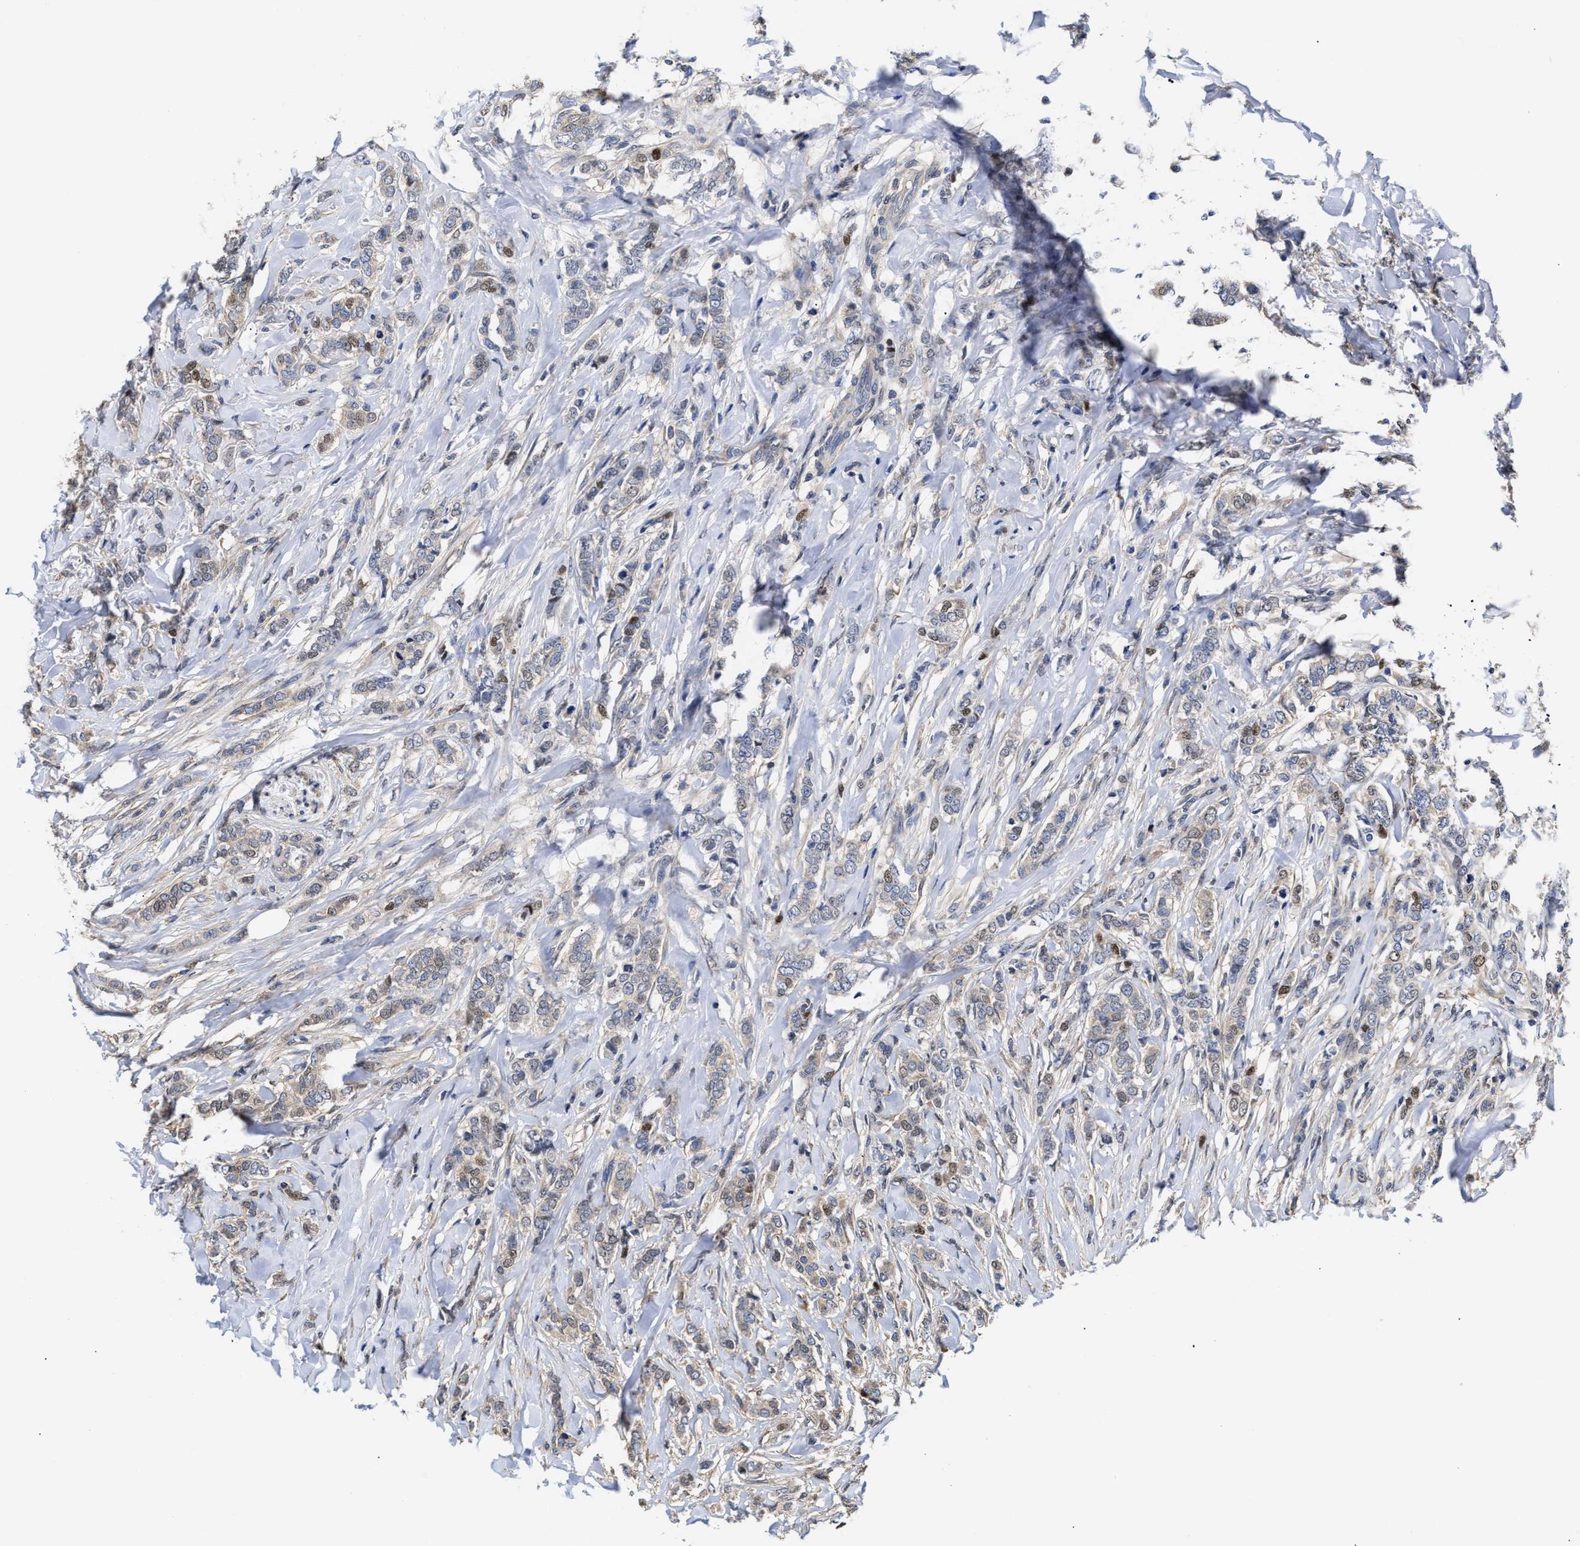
{"staining": {"intensity": "weak", "quantity": "25%-75%", "location": "cytoplasmic/membranous"}, "tissue": "breast cancer", "cell_type": "Tumor cells", "image_type": "cancer", "snomed": [{"axis": "morphology", "description": "Lobular carcinoma"}, {"axis": "topography", "description": "Skin"}, {"axis": "topography", "description": "Breast"}], "caption": "Immunohistochemistry image of neoplastic tissue: breast cancer (lobular carcinoma) stained using IHC demonstrates low levels of weak protein expression localized specifically in the cytoplasmic/membranous of tumor cells, appearing as a cytoplasmic/membranous brown color.", "gene": "KLHDC1", "patient": {"sex": "female", "age": 46}}